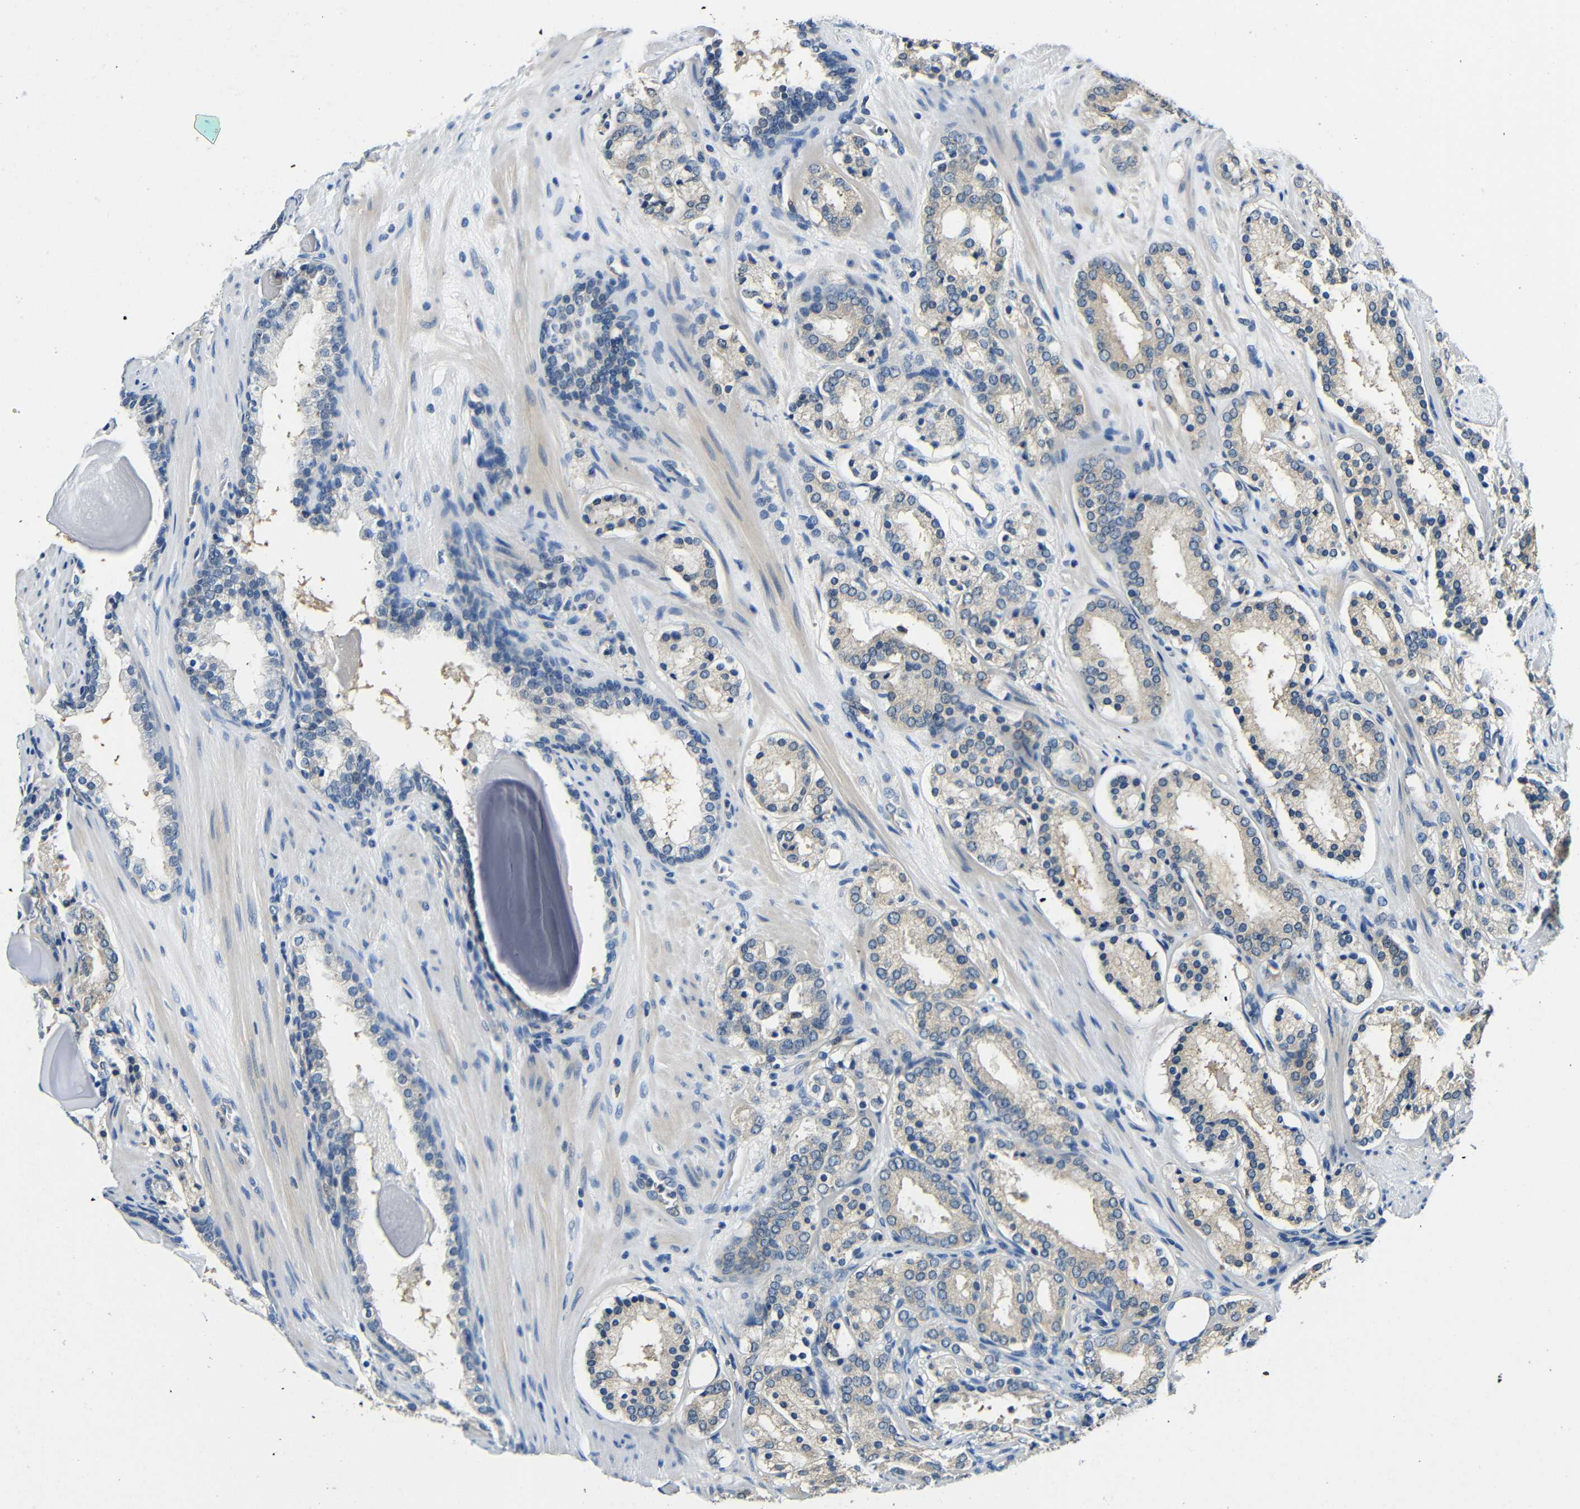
{"staining": {"intensity": "weak", "quantity": ">75%", "location": "cytoplasmic/membranous"}, "tissue": "prostate cancer", "cell_type": "Tumor cells", "image_type": "cancer", "snomed": [{"axis": "morphology", "description": "Adenocarcinoma, Low grade"}, {"axis": "topography", "description": "Prostate"}], "caption": "Immunohistochemistry image of neoplastic tissue: human adenocarcinoma (low-grade) (prostate) stained using immunohistochemistry (IHC) reveals low levels of weak protein expression localized specifically in the cytoplasmic/membranous of tumor cells, appearing as a cytoplasmic/membranous brown color.", "gene": "ADAP1", "patient": {"sex": "male", "age": 69}}